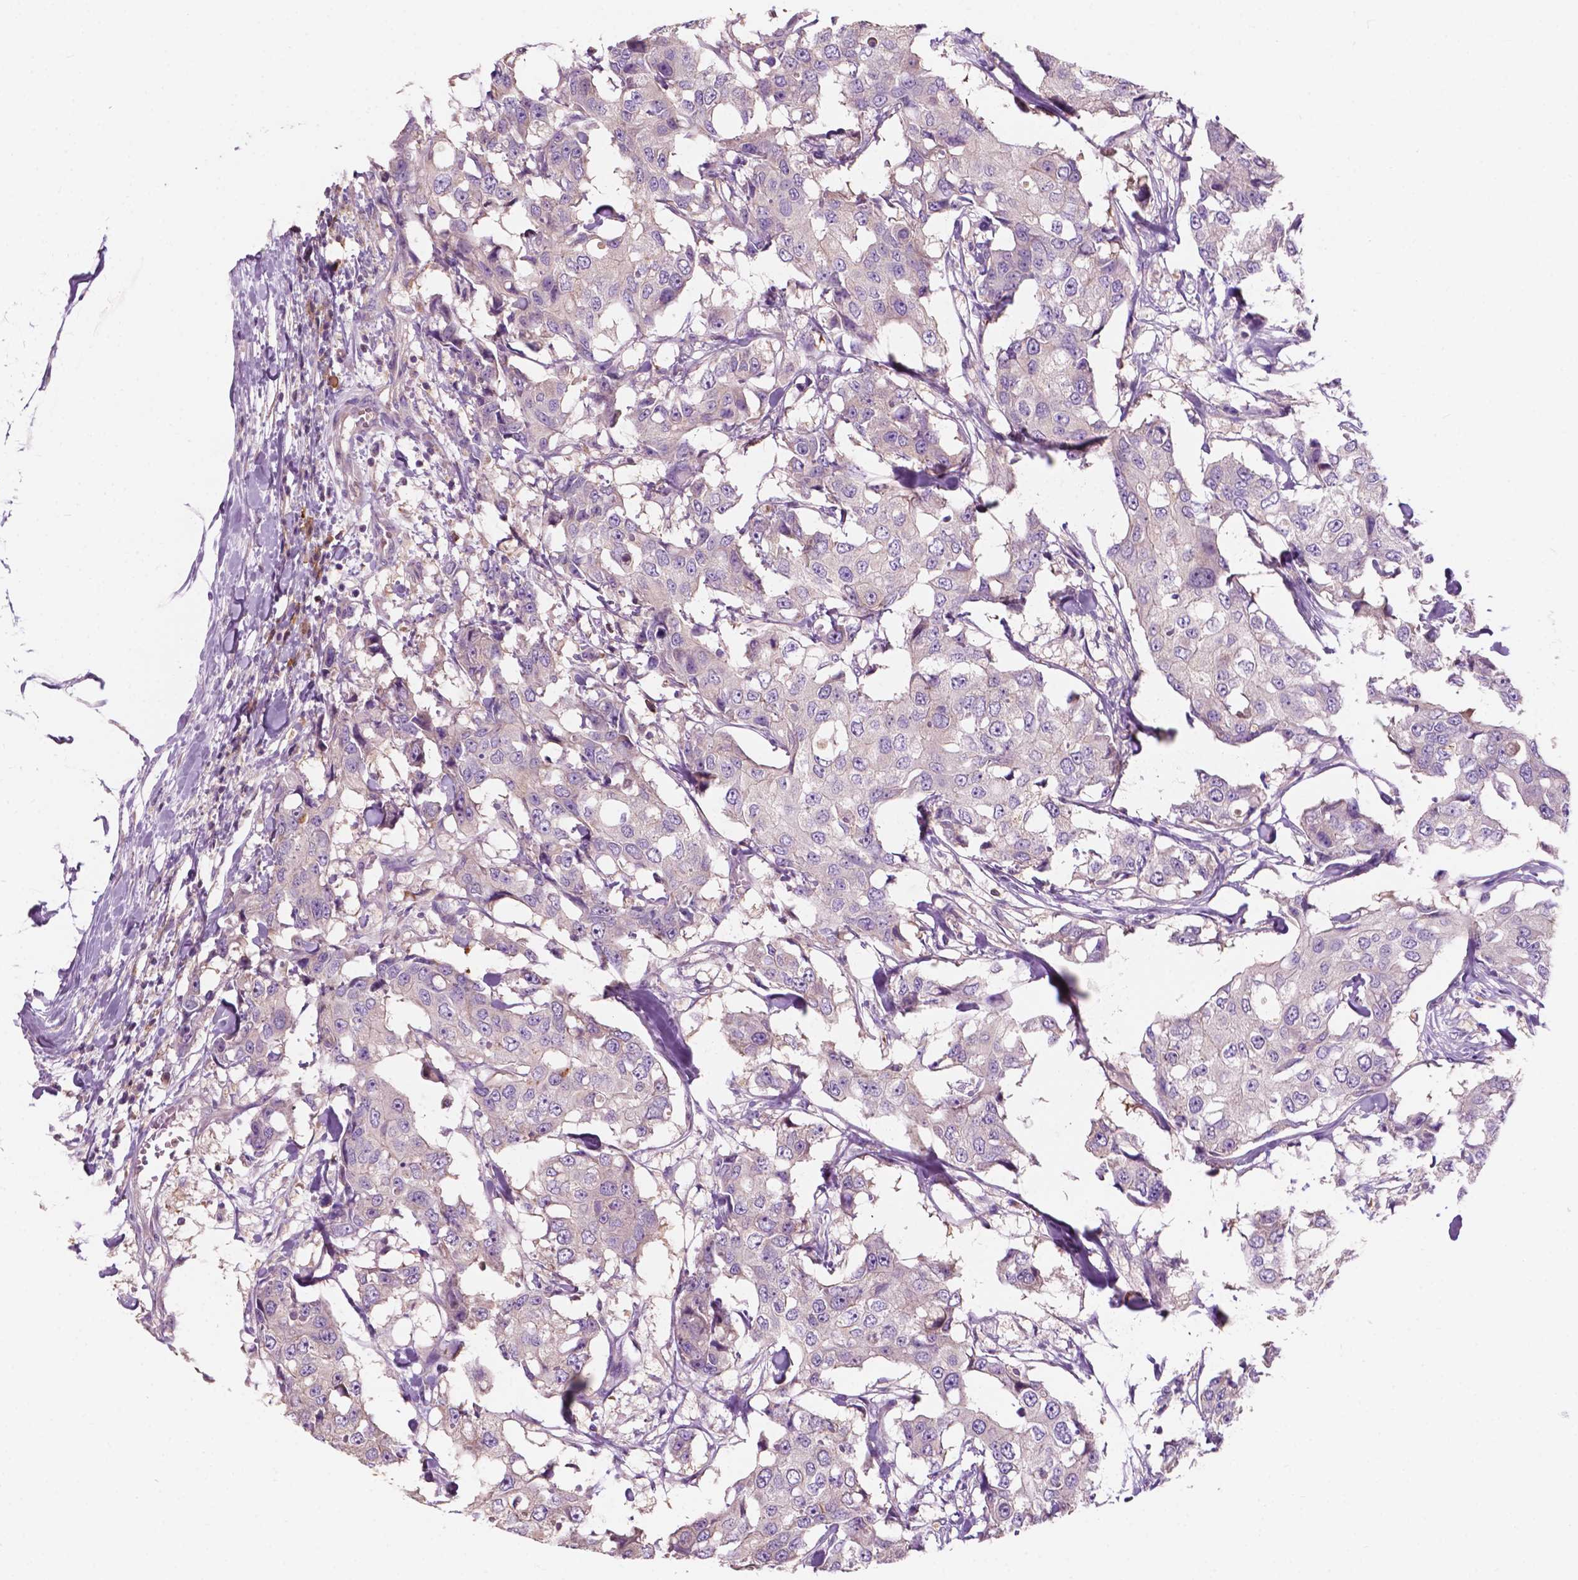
{"staining": {"intensity": "negative", "quantity": "none", "location": "none"}, "tissue": "breast cancer", "cell_type": "Tumor cells", "image_type": "cancer", "snomed": [{"axis": "morphology", "description": "Duct carcinoma"}, {"axis": "topography", "description": "Breast"}], "caption": "The IHC histopathology image has no significant staining in tumor cells of breast cancer tissue.", "gene": "SEMA4A", "patient": {"sex": "female", "age": 27}}